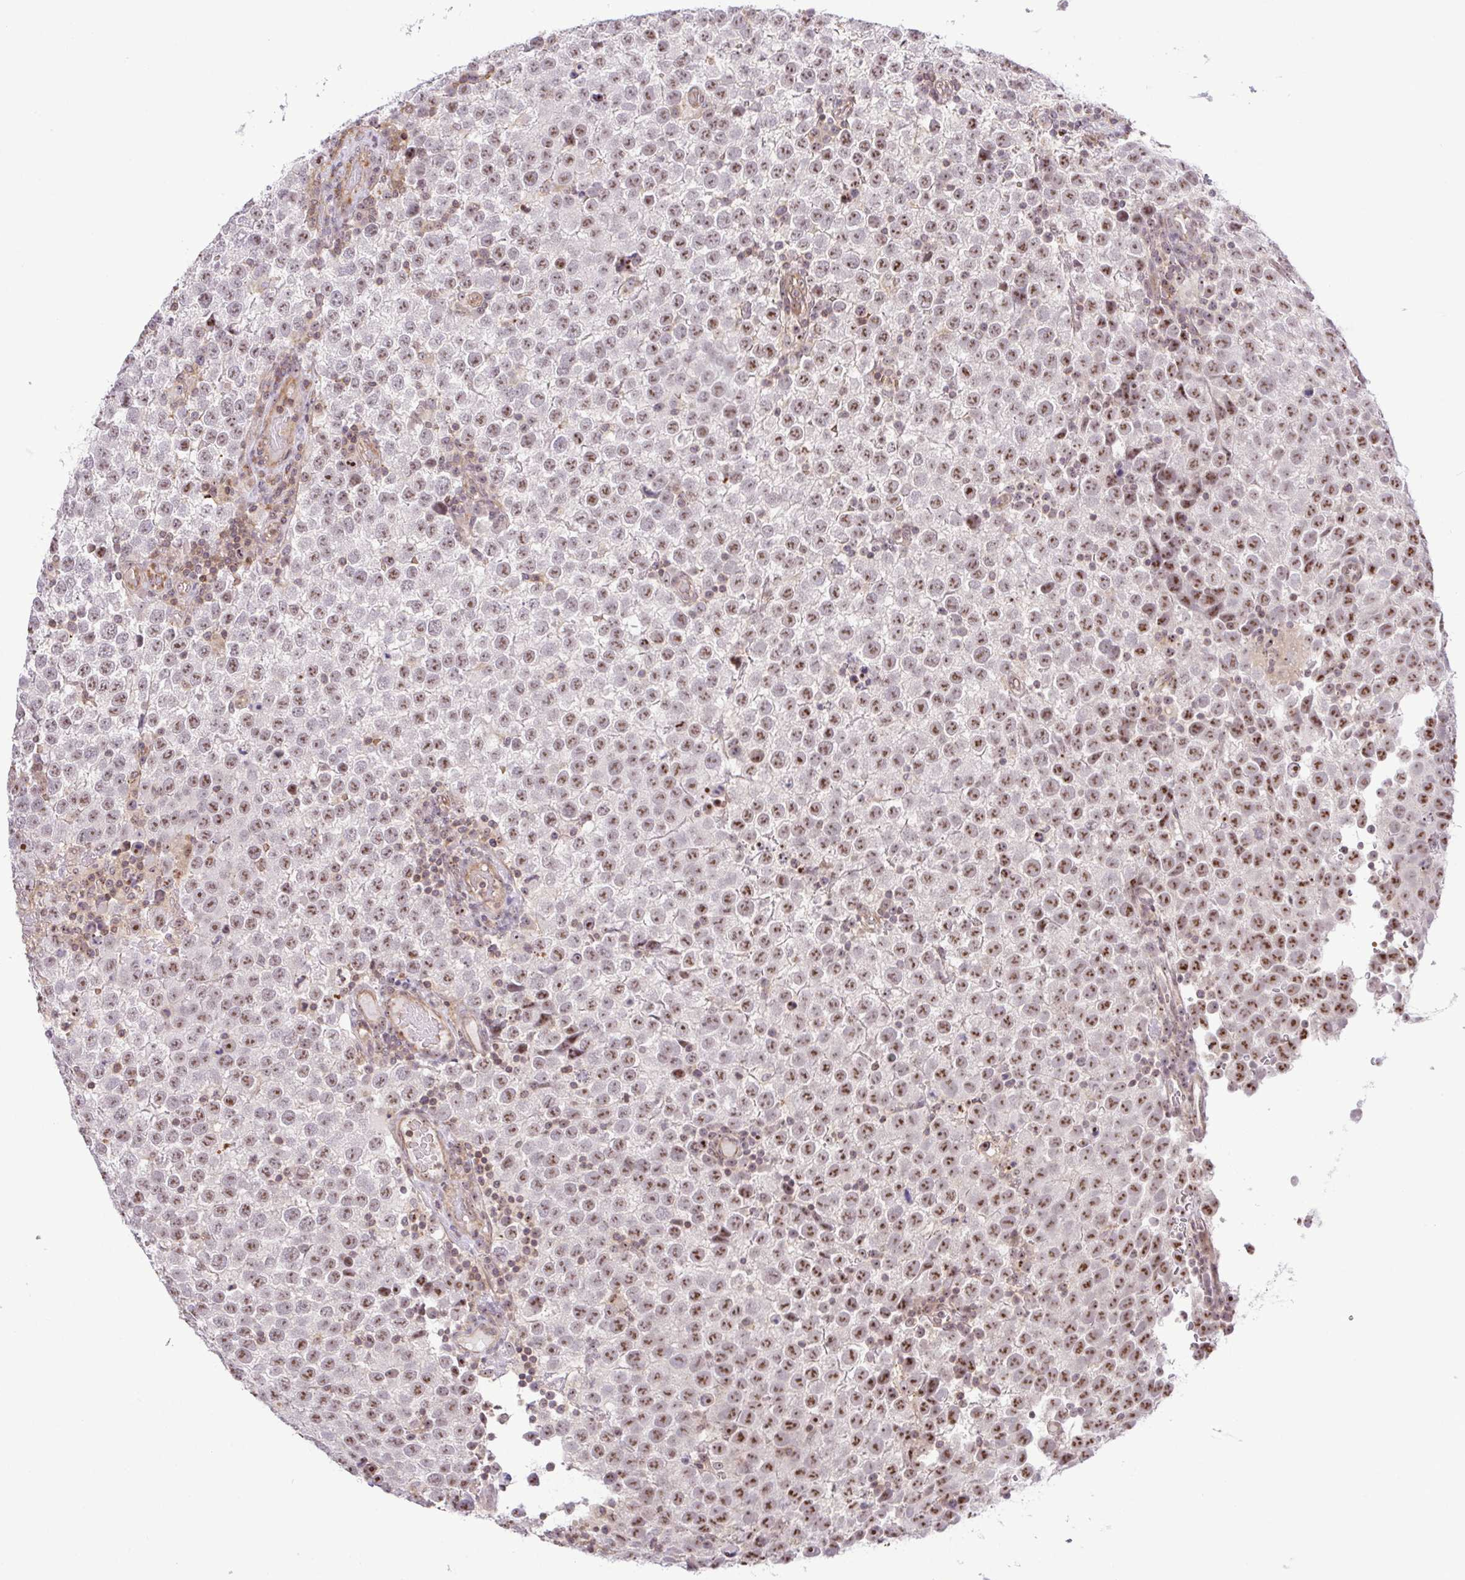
{"staining": {"intensity": "moderate", "quantity": "25%-75%", "location": "nuclear"}, "tissue": "testis cancer", "cell_type": "Tumor cells", "image_type": "cancer", "snomed": [{"axis": "morphology", "description": "Seminoma, NOS"}, {"axis": "topography", "description": "Testis"}], "caption": "Testis cancer (seminoma) stained with immunohistochemistry (IHC) demonstrates moderate nuclear positivity in about 25%-75% of tumor cells.", "gene": "RSL24D1", "patient": {"sex": "male", "age": 34}}